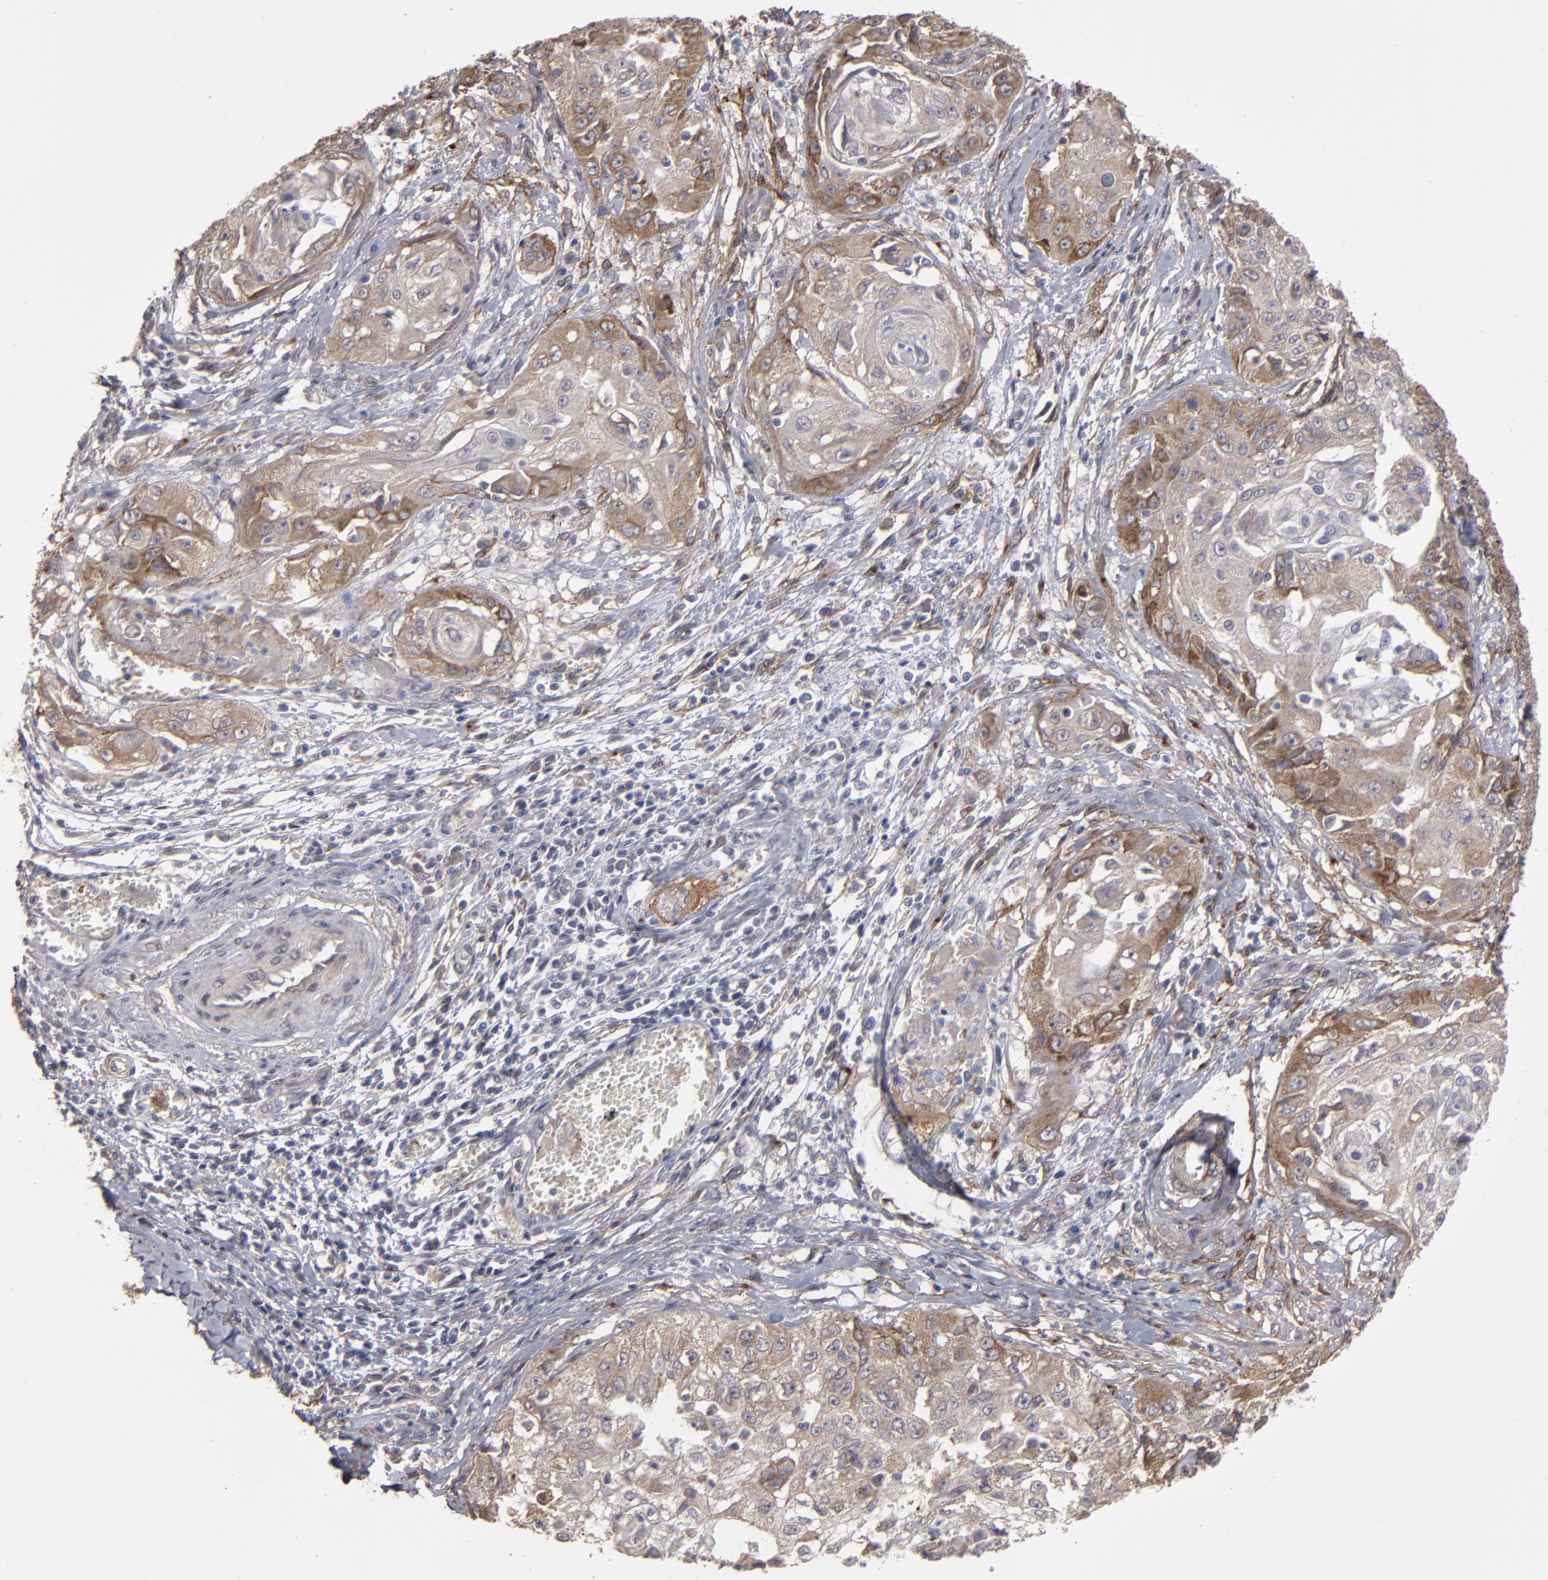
{"staining": {"intensity": "moderate", "quantity": ">75%", "location": "cytoplasmic/membranous"}, "tissue": "cervical cancer", "cell_type": "Tumor cells", "image_type": "cancer", "snomed": [{"axis": "morphology", "description": "Squamous cell carcinoma, NOS"}, {"axis": "topography", "description": "Cervix"}], "caption": "A photomicrograph of squamous cell carcinoma (cervical) stained for a protein demonstrates moderate cytoplasmic/membranous brown staining in tumor cells.", "gene": "ITGB5", "patient": {"sex": "female", "age": 64}}